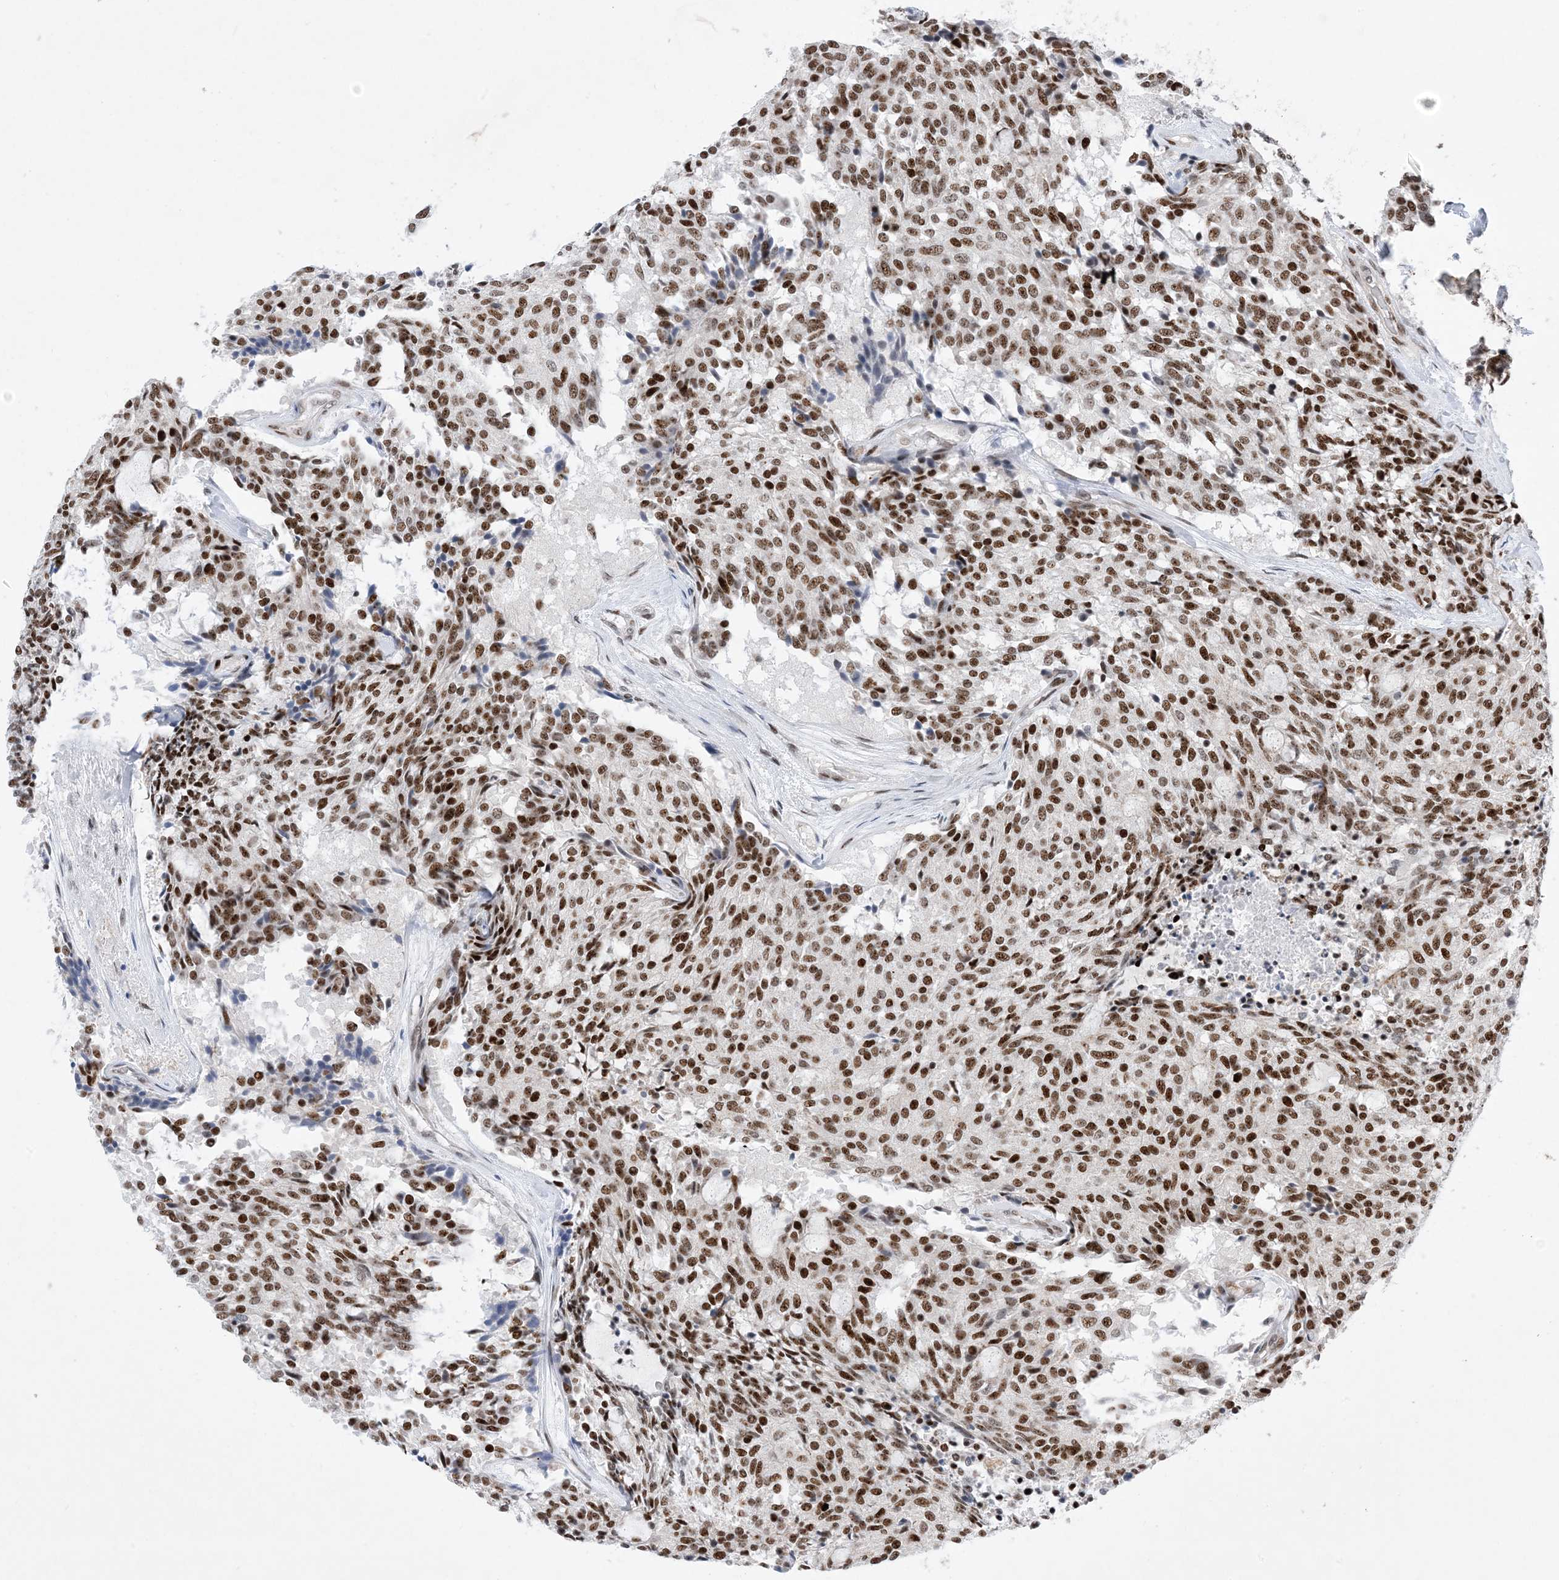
{"staining": {"intensity": "strong", "quantity": ">75%", "location": "nuclear"}, "tissue": "carcinoid", "cell_type": "Tumor cells", "image_type": "cancer", "snomed": [{"axis": "morphology", "description": "Carcinoid, malignant, NOS"}, {"axis": "topography", "description": "Pancreas"}], "caption": "Immunohistochemical staining of human carcinoid demonstrates high levels of strong nuclear protein positivity in approximately >75% of tumor cells.", "gene": "TSPYL1", "patient": {"sex": "female", "age": 54}}